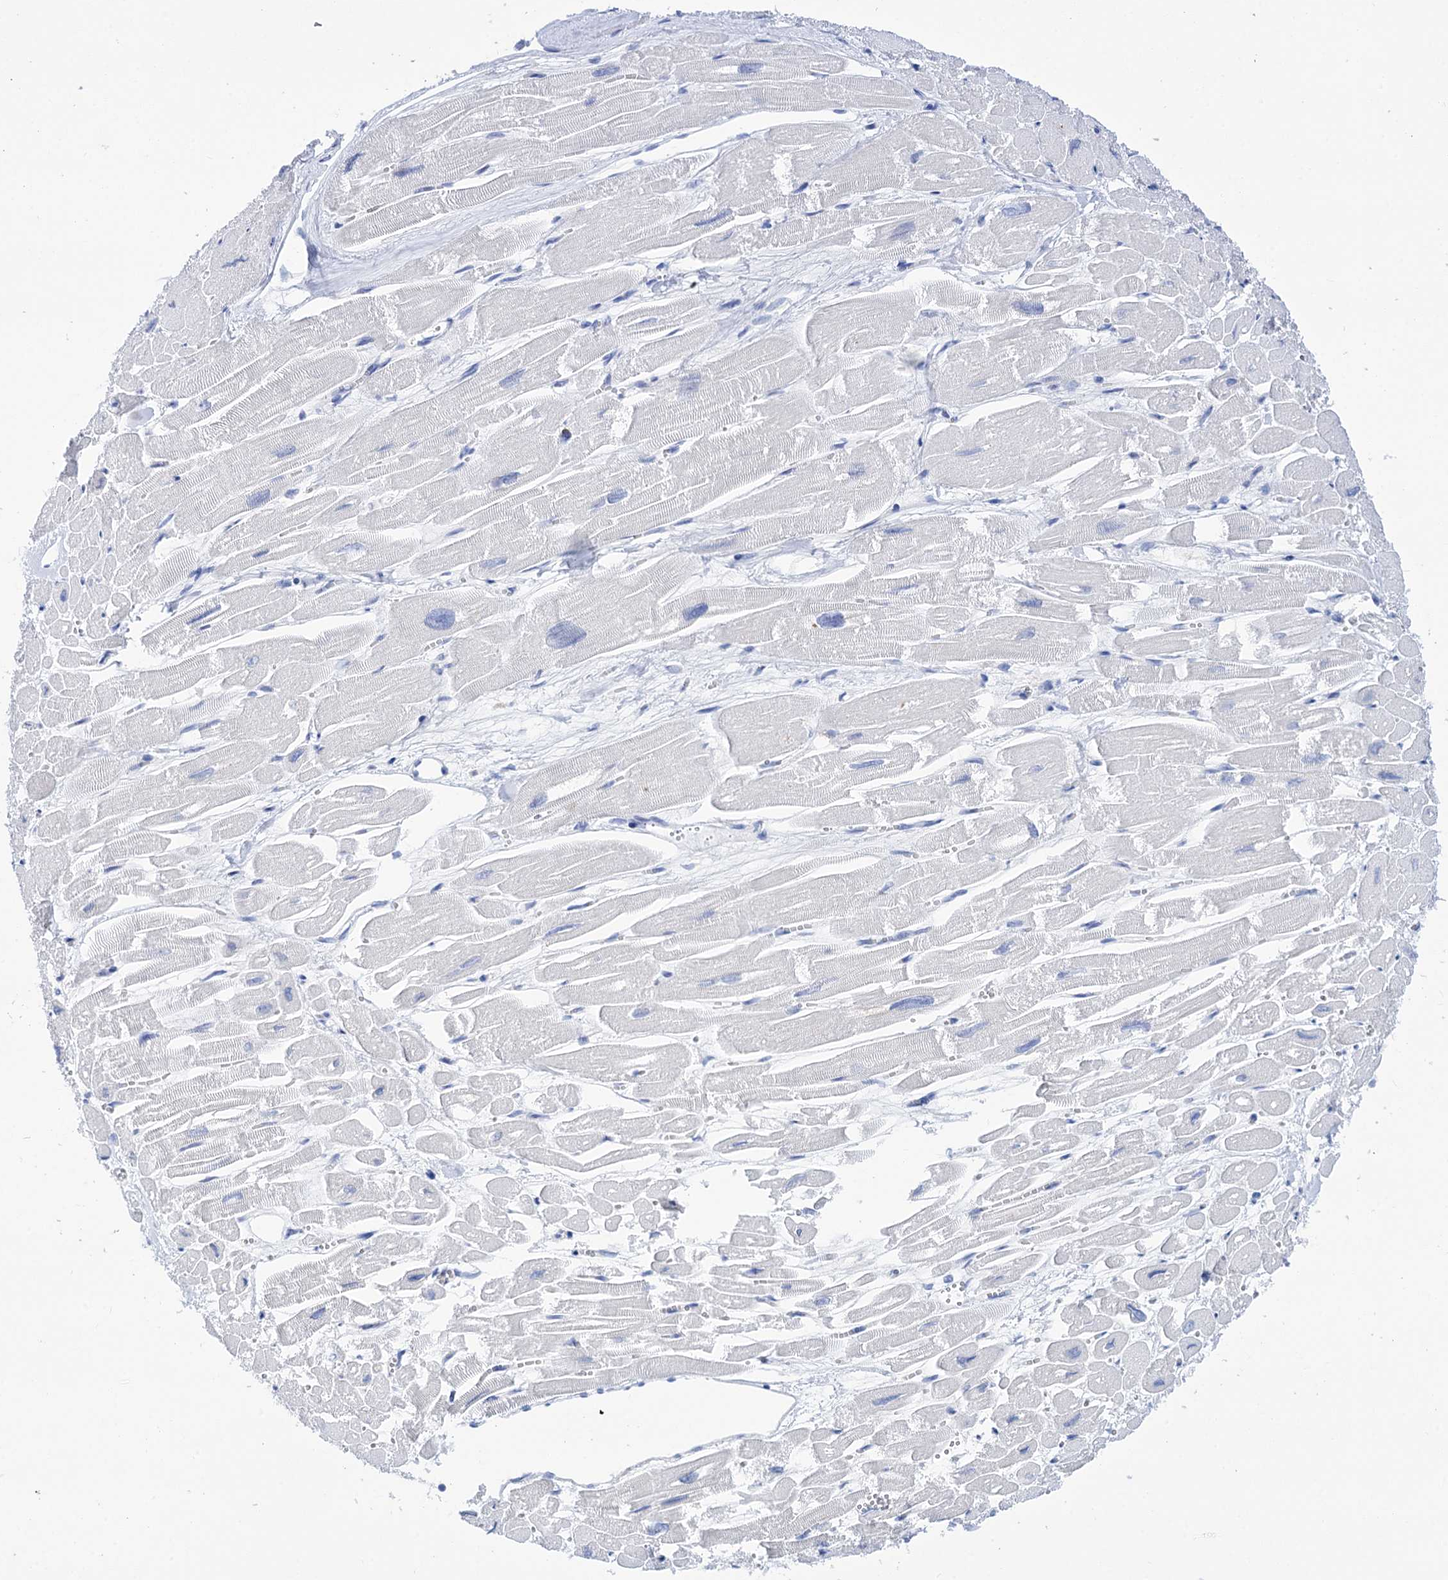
{"staining": {"intensity": "negative", "quantity": "none", "location": "none"}, "tissue": "heart muscle", "cell_type": "Cardiomyocytes", "image_type": "normal", "snomed": [{"axis": "morphology", "description": "Normal tissue, NOS"}, {"axis": "topography", "description": "Heart"}], "caption": "This is a photomicrograph of immunohistochemistry (IHC) staining of normal heart muscle, which shows no expression in cardiomyocytes.", "gene": "NUDCD2", "patient": {"sex": "male", "age": 54}}